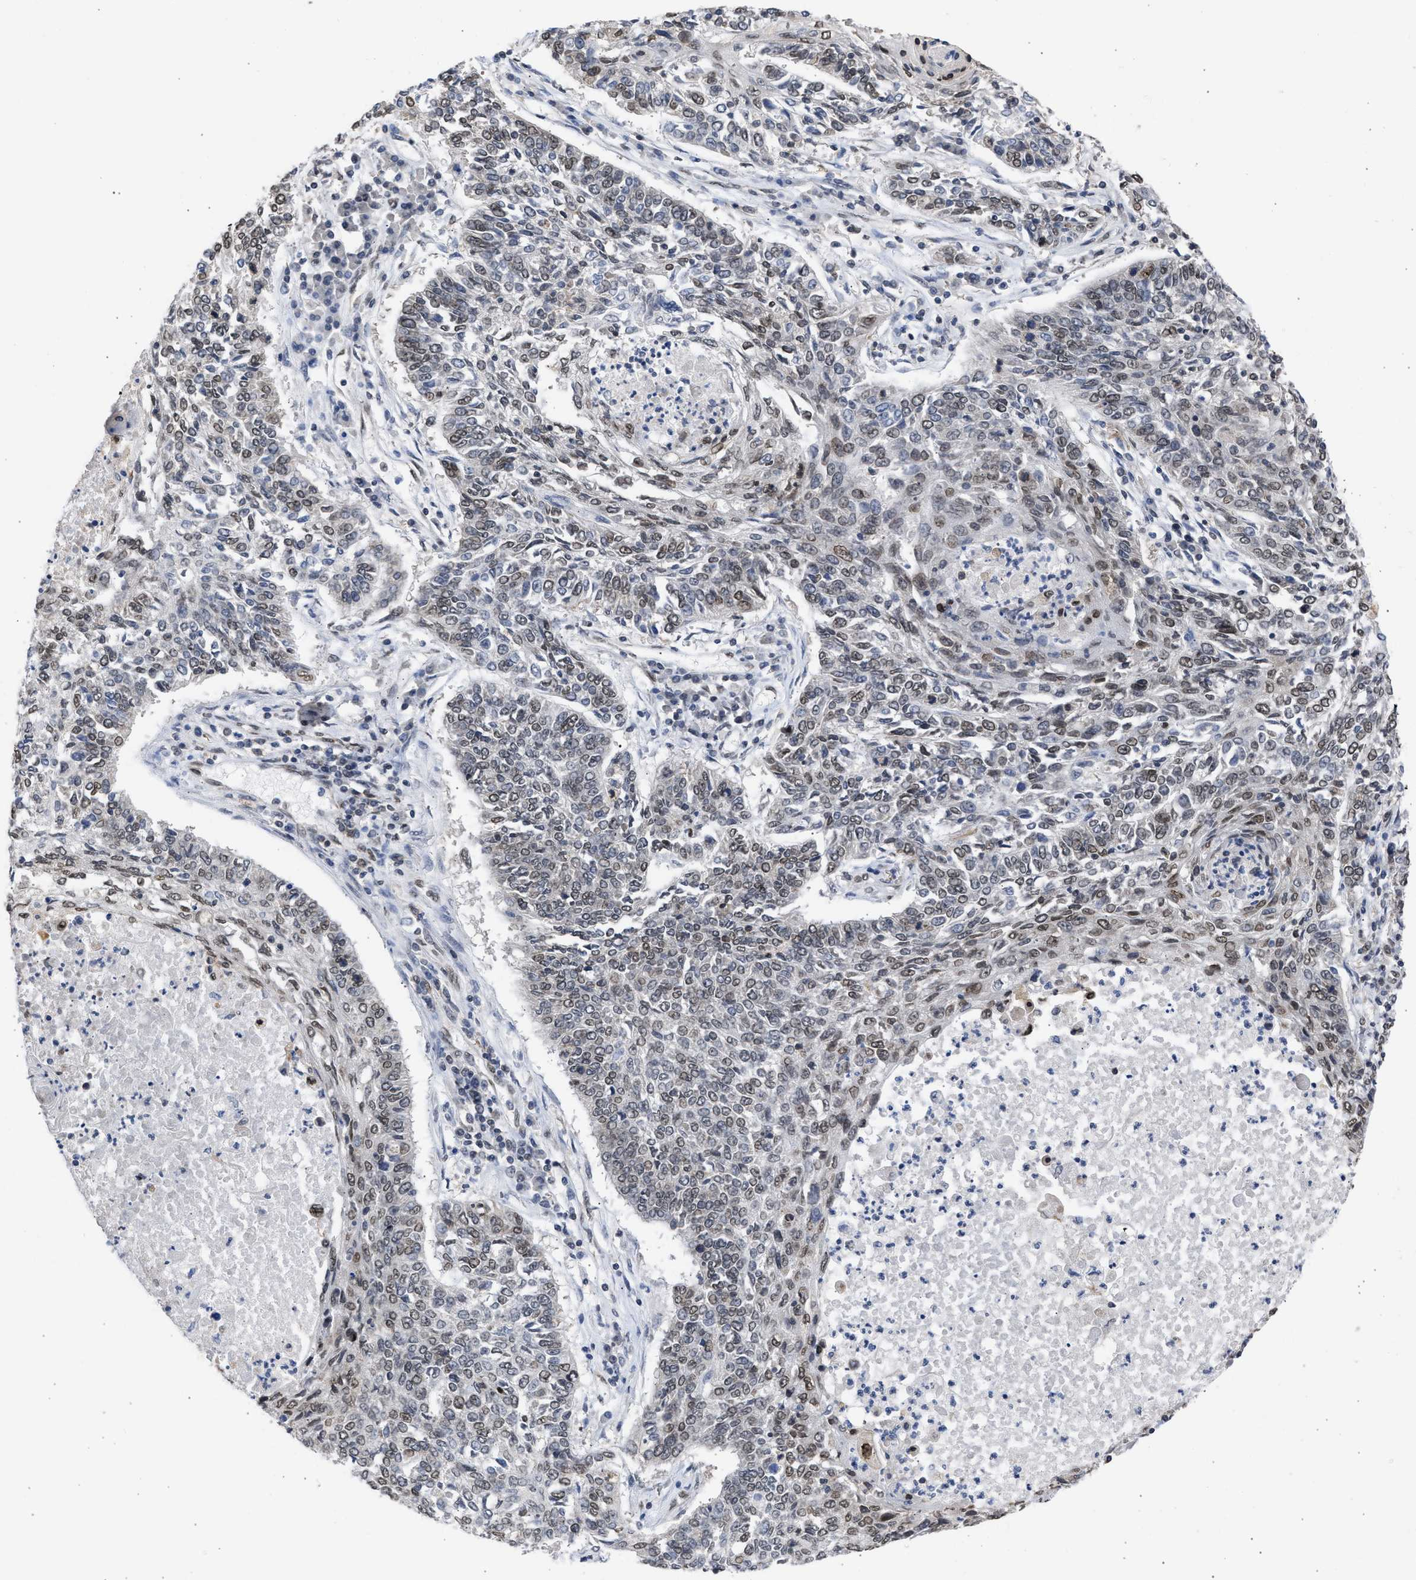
{"staining": {"intensity": "negative", "quantity": "none", "location": "none"}, "tissue": "lung cancer", "cell_type": "Tumor cells", "image_type": "cancer", "snomed": [{"axis": "morphology", "description": "Normal tissue, NOS"}, {"axis": "morphology", "description": "Squamous cell carcinoma, NOS"}, {"axis": "topography", "description": "Cartilage tissue"}, {"axis": "topography", "description": "Bronchus"}, {"axis": "topography", "description": "Lung"}], "caption": "IHC histopathology image of squamous cell carcinoma (lung) stained for a protein (brown), which shows no expression in tumor cells.", "gene": "NUP35", "patient": {"sex": "female", "age": 49}}